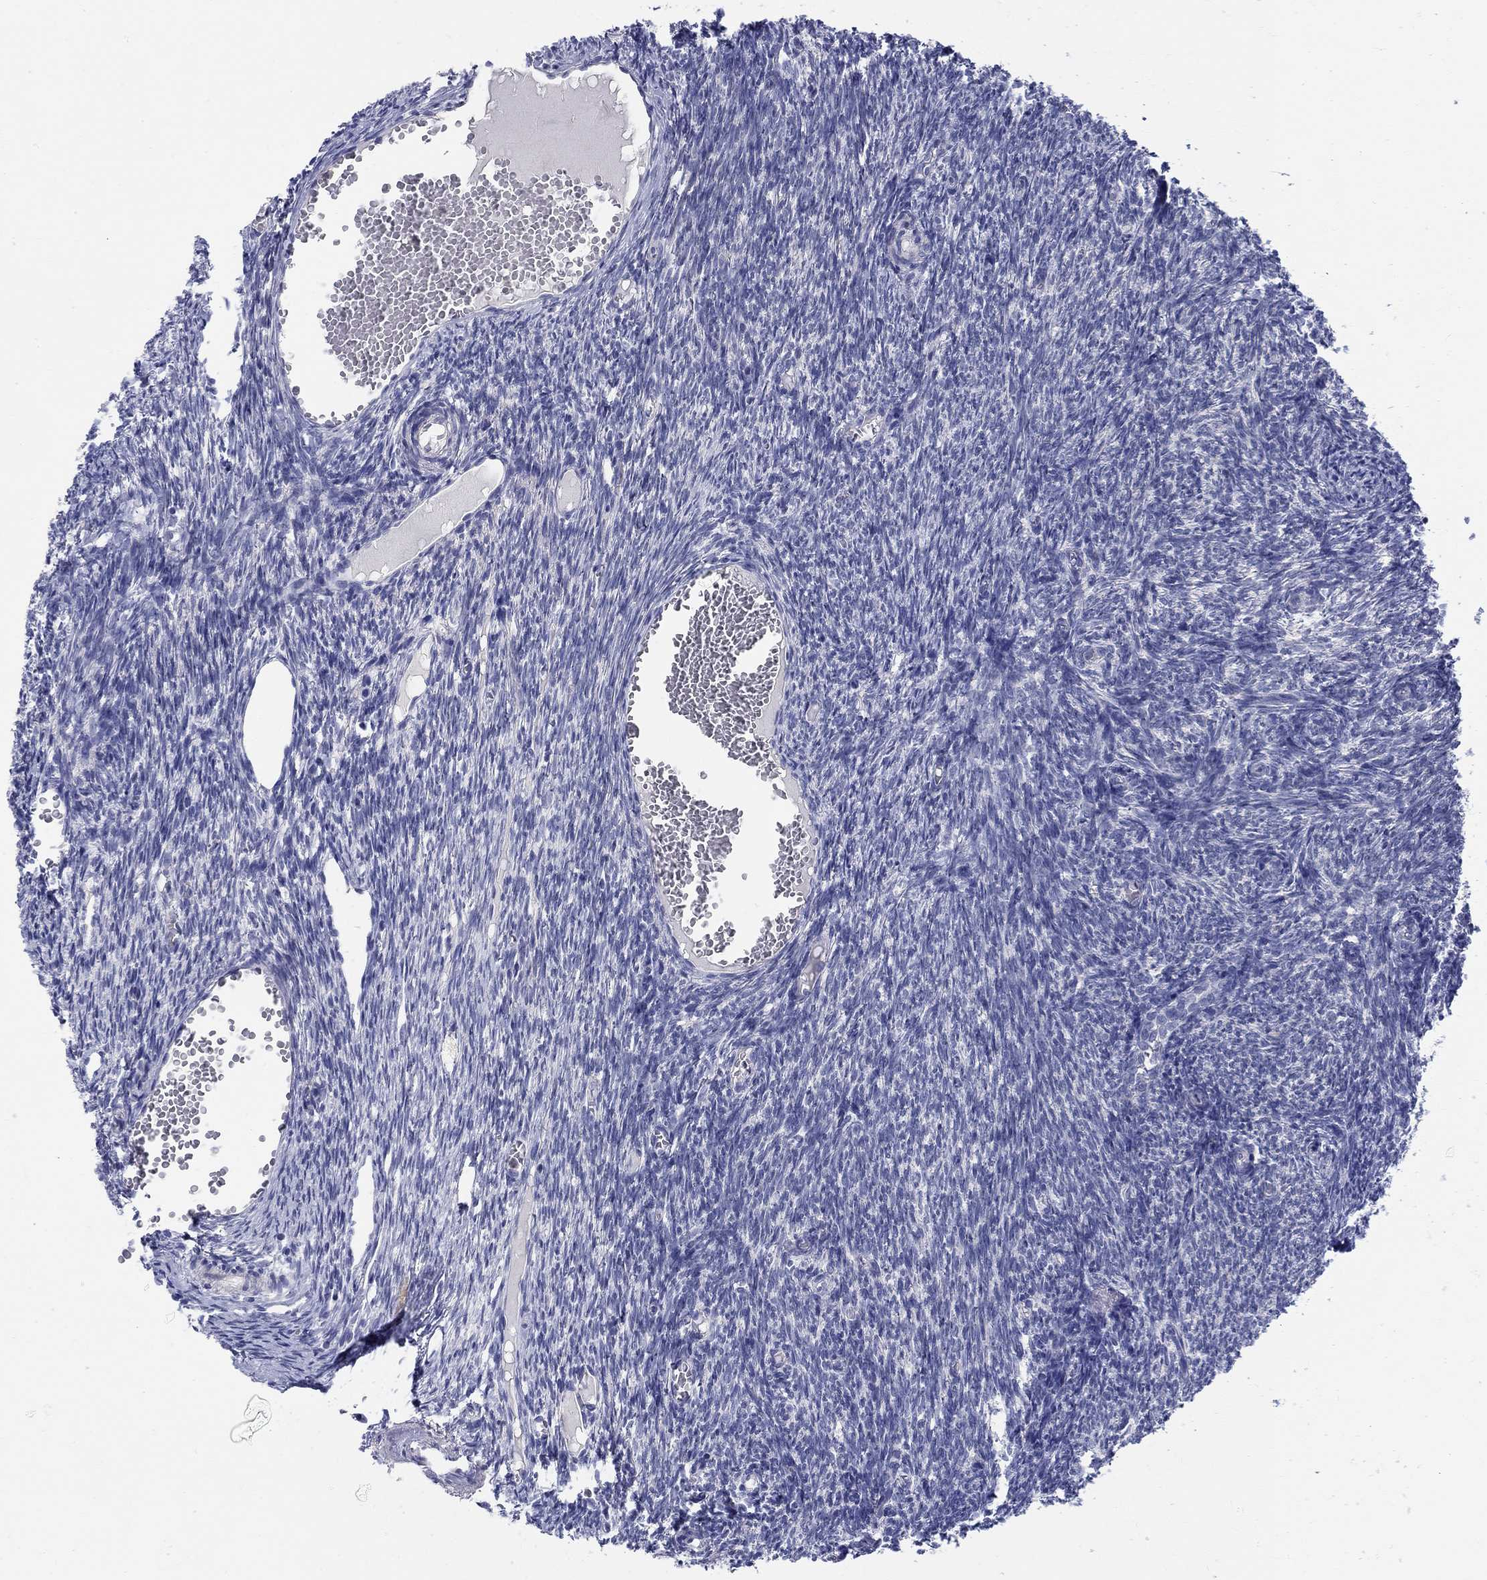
{"staining": {"intensity": "negative", "quantity": "none", "location": "none"}, "tissue": "ovary", "cell_type": "Follicle cells", "image_type": "normal", "snomed": [{"axis": "morphology", "description": "Normal tissue, NOS"}, {"axis": "topography", "description": "Ovary"}], "caption": "A high-resolution micrograph shows IHC staining of unremarkable ovary, which reveals no significant expression in follicle cells.", "gene": "ABCA4", "patient": {"sex": "female", "age": 39}}